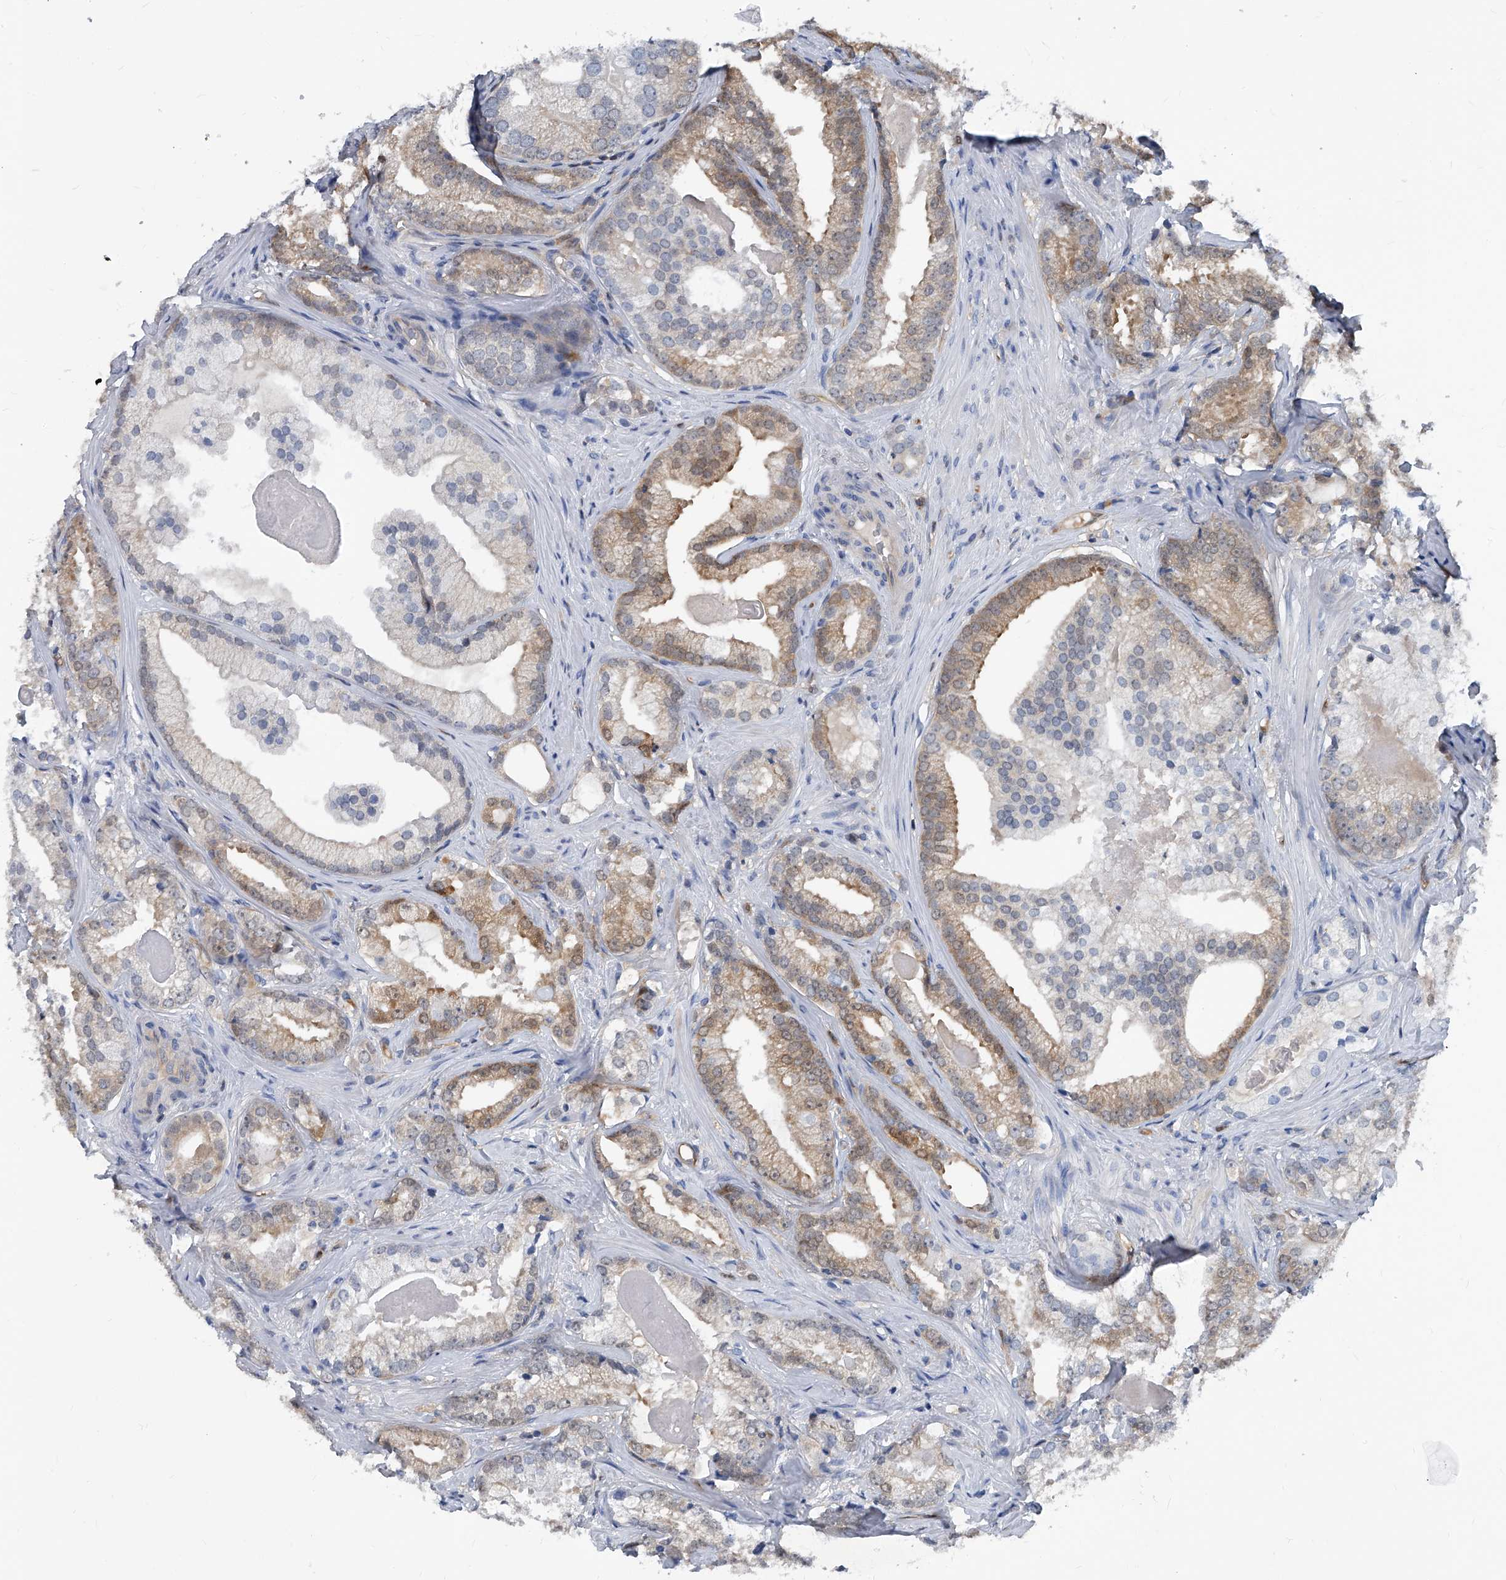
{"staining": {"intensity": "moderate", "quantity": "<25%", "location": "cytoplasmic/membranous"}, "tissue": "prostate cancer", "cell_type": "Tumor cells", "image_type": "cancer", "snomed": [{"axis": "morphology", "description": "Normal morphology"}, {"axis": "morphology", "description": "Adenocarcinoma, Low grade"}, {"axis": "topography", "description": "Prostate"}], "caption": "The photomicrograph reveals immunohistochemical staining of prostate adenocarcinoma (low-grade). There is moderate cytoplasmic/membranous staining is identified in about <25% of tumor cells.", "gene": "MAP2K6", "patient": {"sex": "male", "age": 72}}